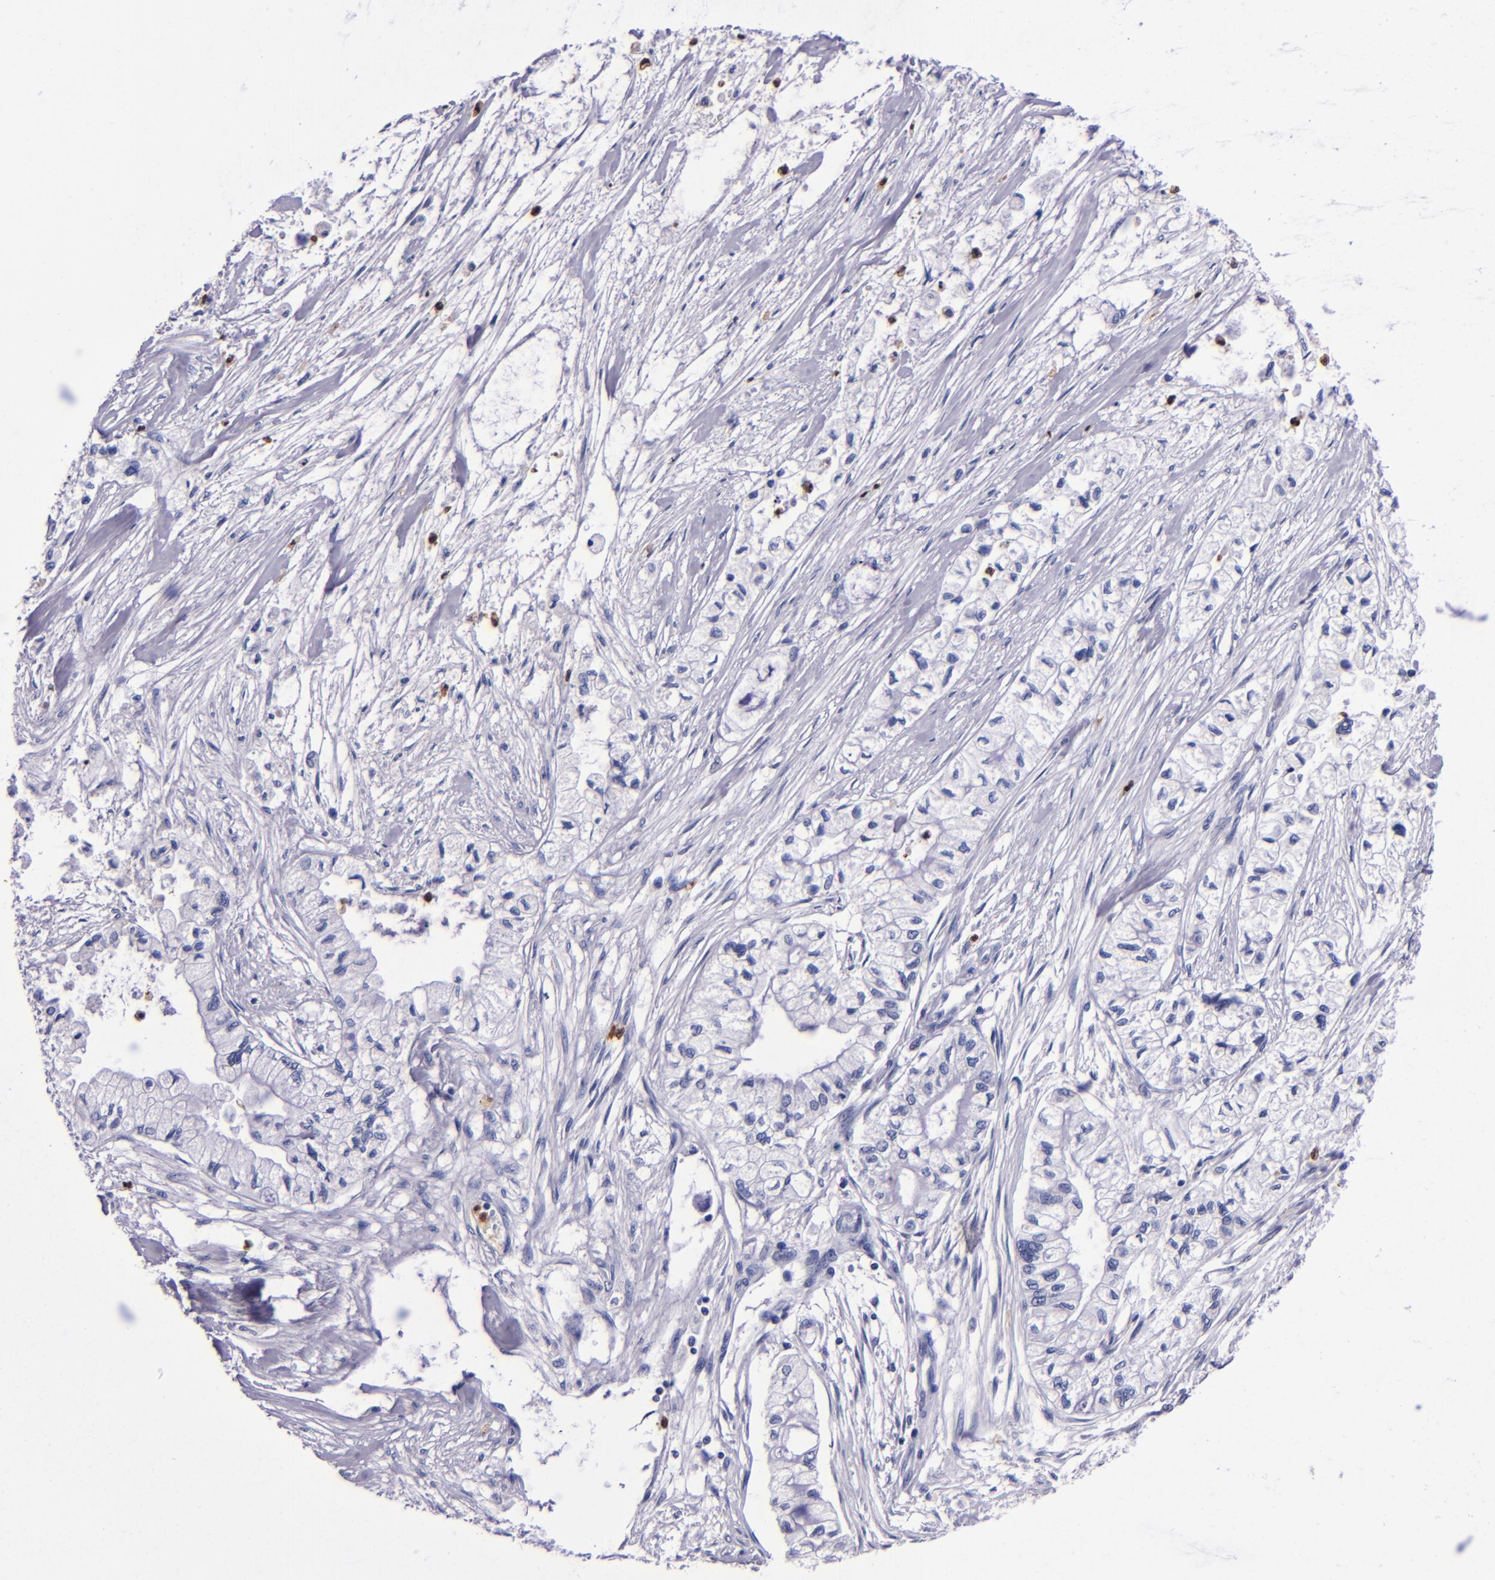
{"staining": {"intensity": "negative", "quantity": "none", "location": "none"}, "tissue": "pancreatic cancer", "cell_type": "Tumor cells", "image_type": "cancer", "snomed": [{"axis": "morphology", "description": "Adenocarcinoma, NOS"}, {"axis": "topography", "description": "Pancreas"}], "caption": "Adenocarcinoma (pancreatic) was stained to show a protein in brown. There is no significant positivity in tumor cells.", "gene": "S100A8", "patient": {"sex": "male", "age": 79}}